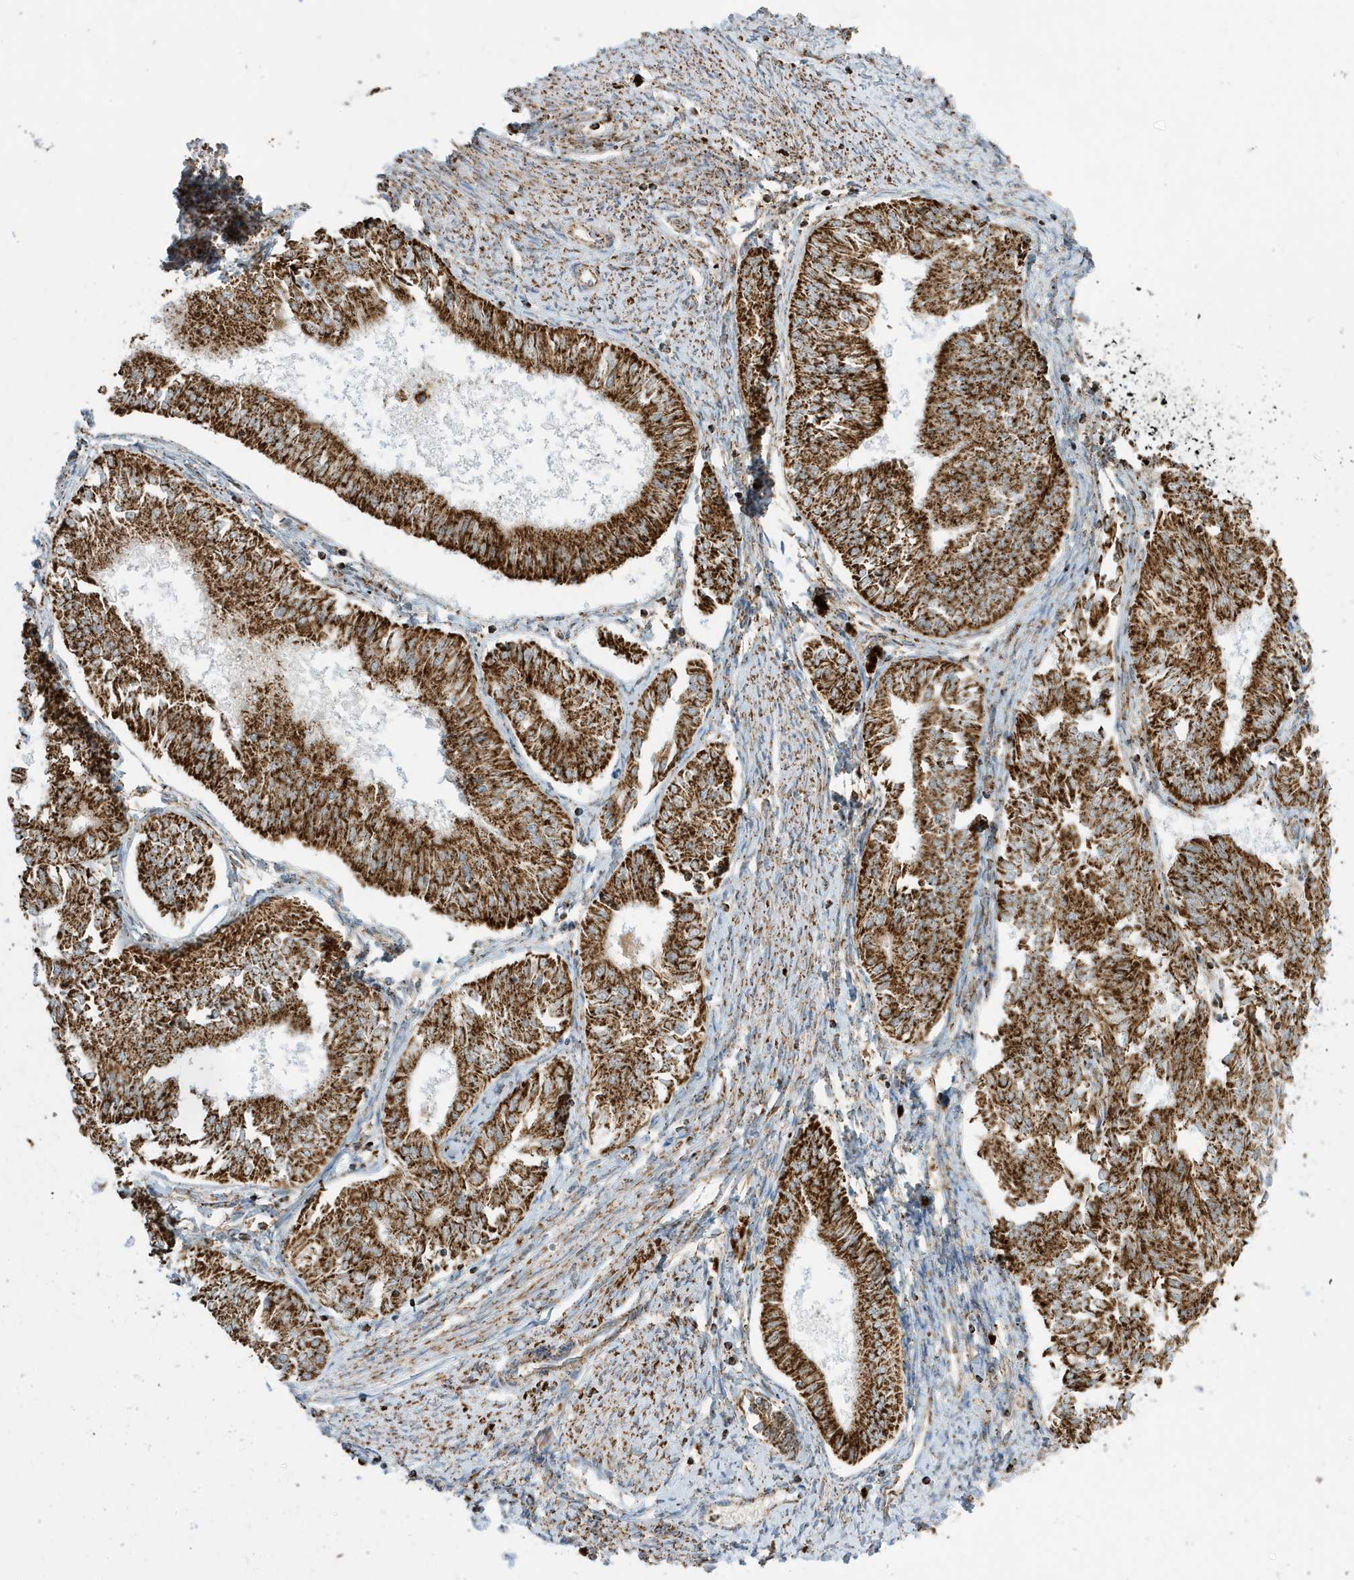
{"staining": {"intensity": "strong", "quantity": ">75%", "location": "cytoplasmic/membranous"}, "tissue": "endometrial cancer", "cell_type": "Tumor cells", "image_type": "cancer", "snomed": [{"axis": "morphology", "description": "Adenocarcinoma, NOS"}, {"axis": "topography", "description": "Endometrium"}], "caption": "Endometrial cancer (adenocarcinoma) was stained to show a protein in brown. There is high levels of strong cytoplasmic/membranous expression in approximately >75% of tumor cells. The staining was performed using DAB (3,3'-diaminobenzidine) to visualize the protein expression in brown, while the nuclei were stained in blue with hematoxylin (Magnification: 20x).", "gene": "ATP5ME", "patient": {"sex": "female", "age": 58}}